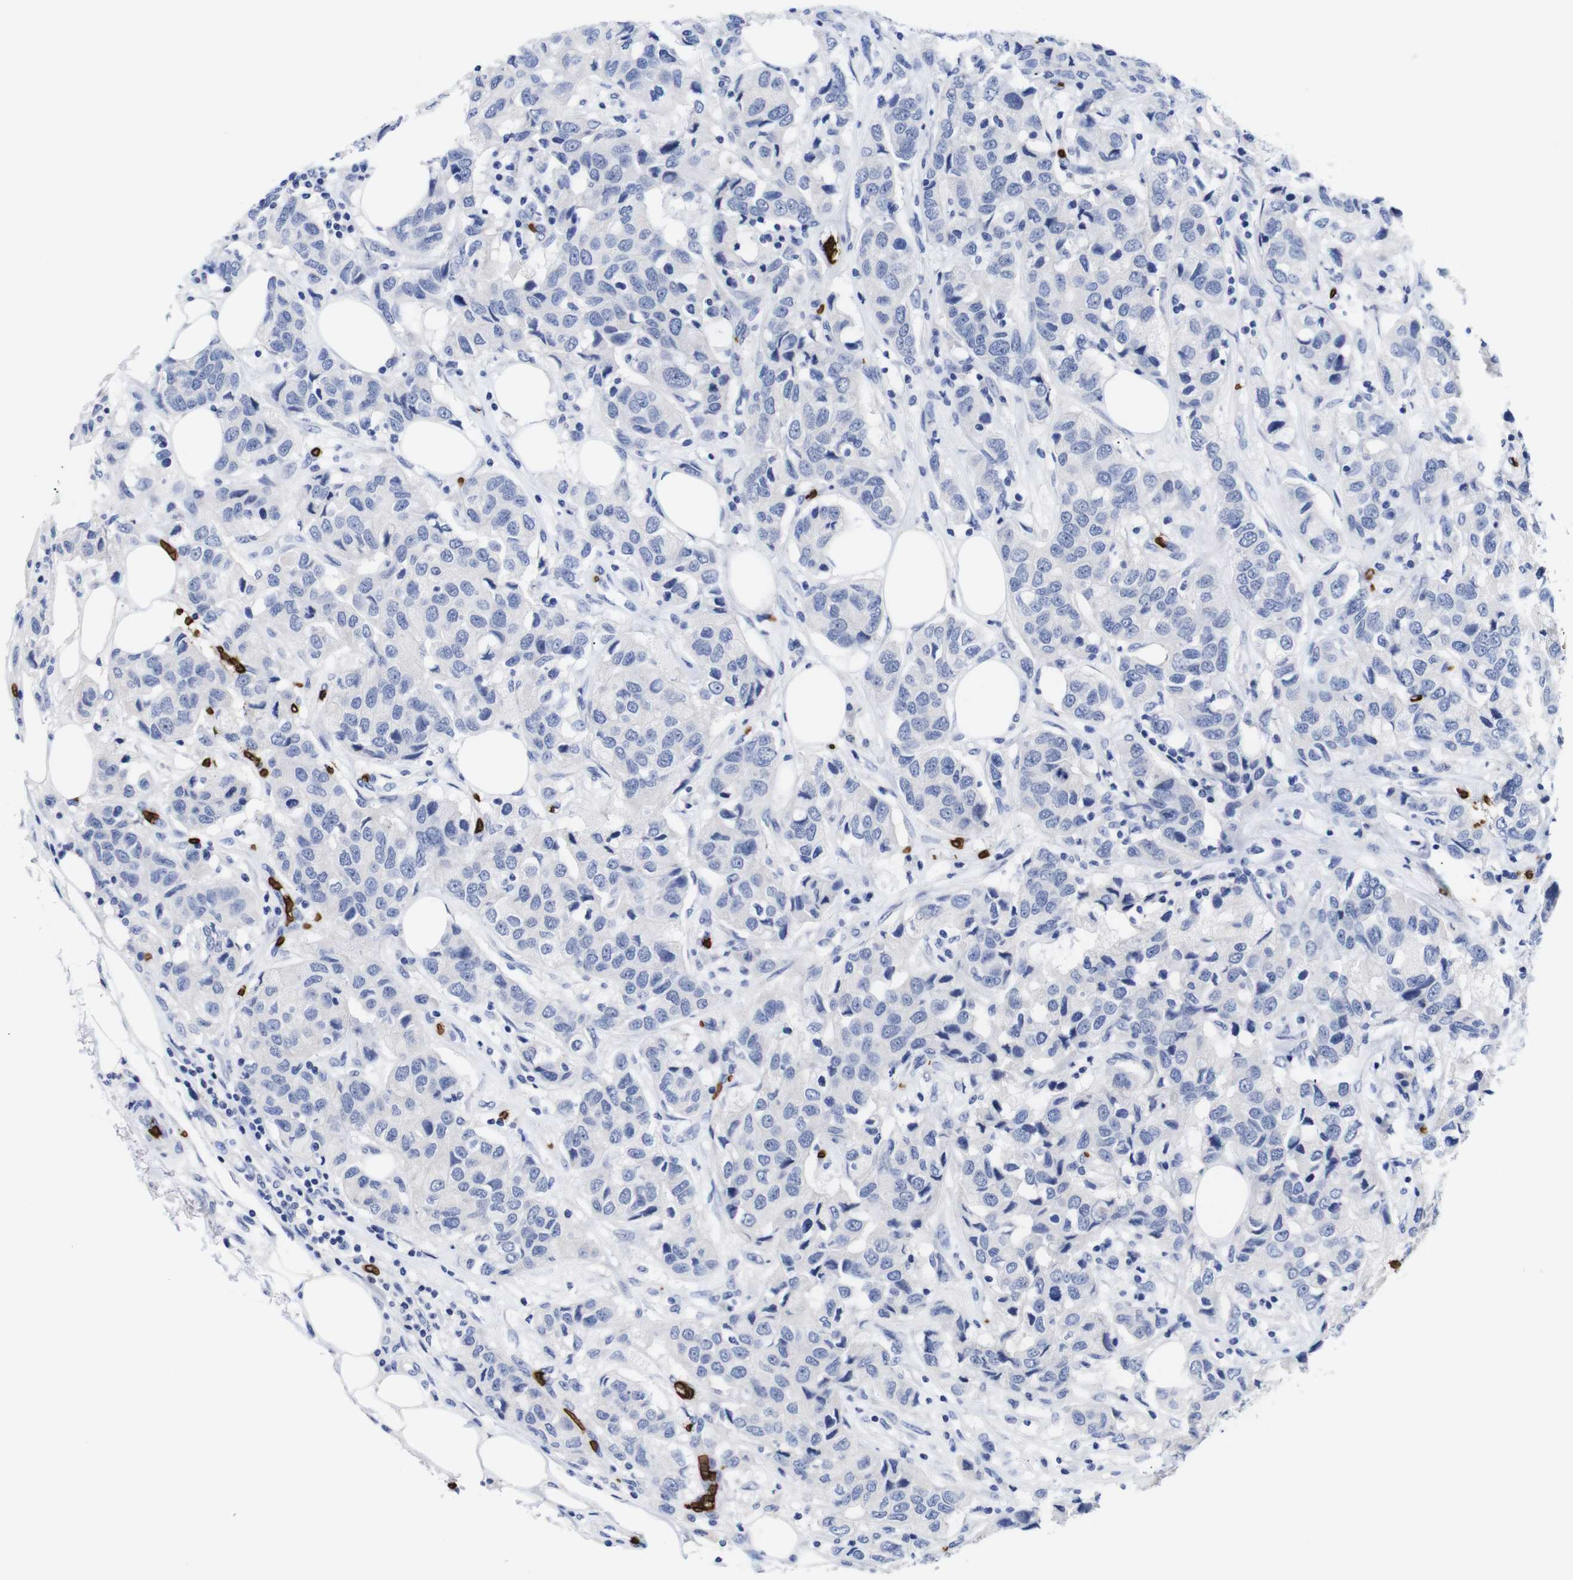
{"staining": {"intensity": "negative", "quantity": "none", "location": "none"}, "tissue": "breast cancer", "cell_type": "Tumor cells", "image_type": "cancer", "snomed": [{"axis": "morphology", "description": "Duct carcinoma"}, {"axis": "topography", "description": "Breast"}], "caption": "Immunohistochemical staining of human breast intraductal carcinoma shows no significant positivity in tumor cells.", "gene": "S1PR2", "patient": {"sex": "female", "age": 80}}